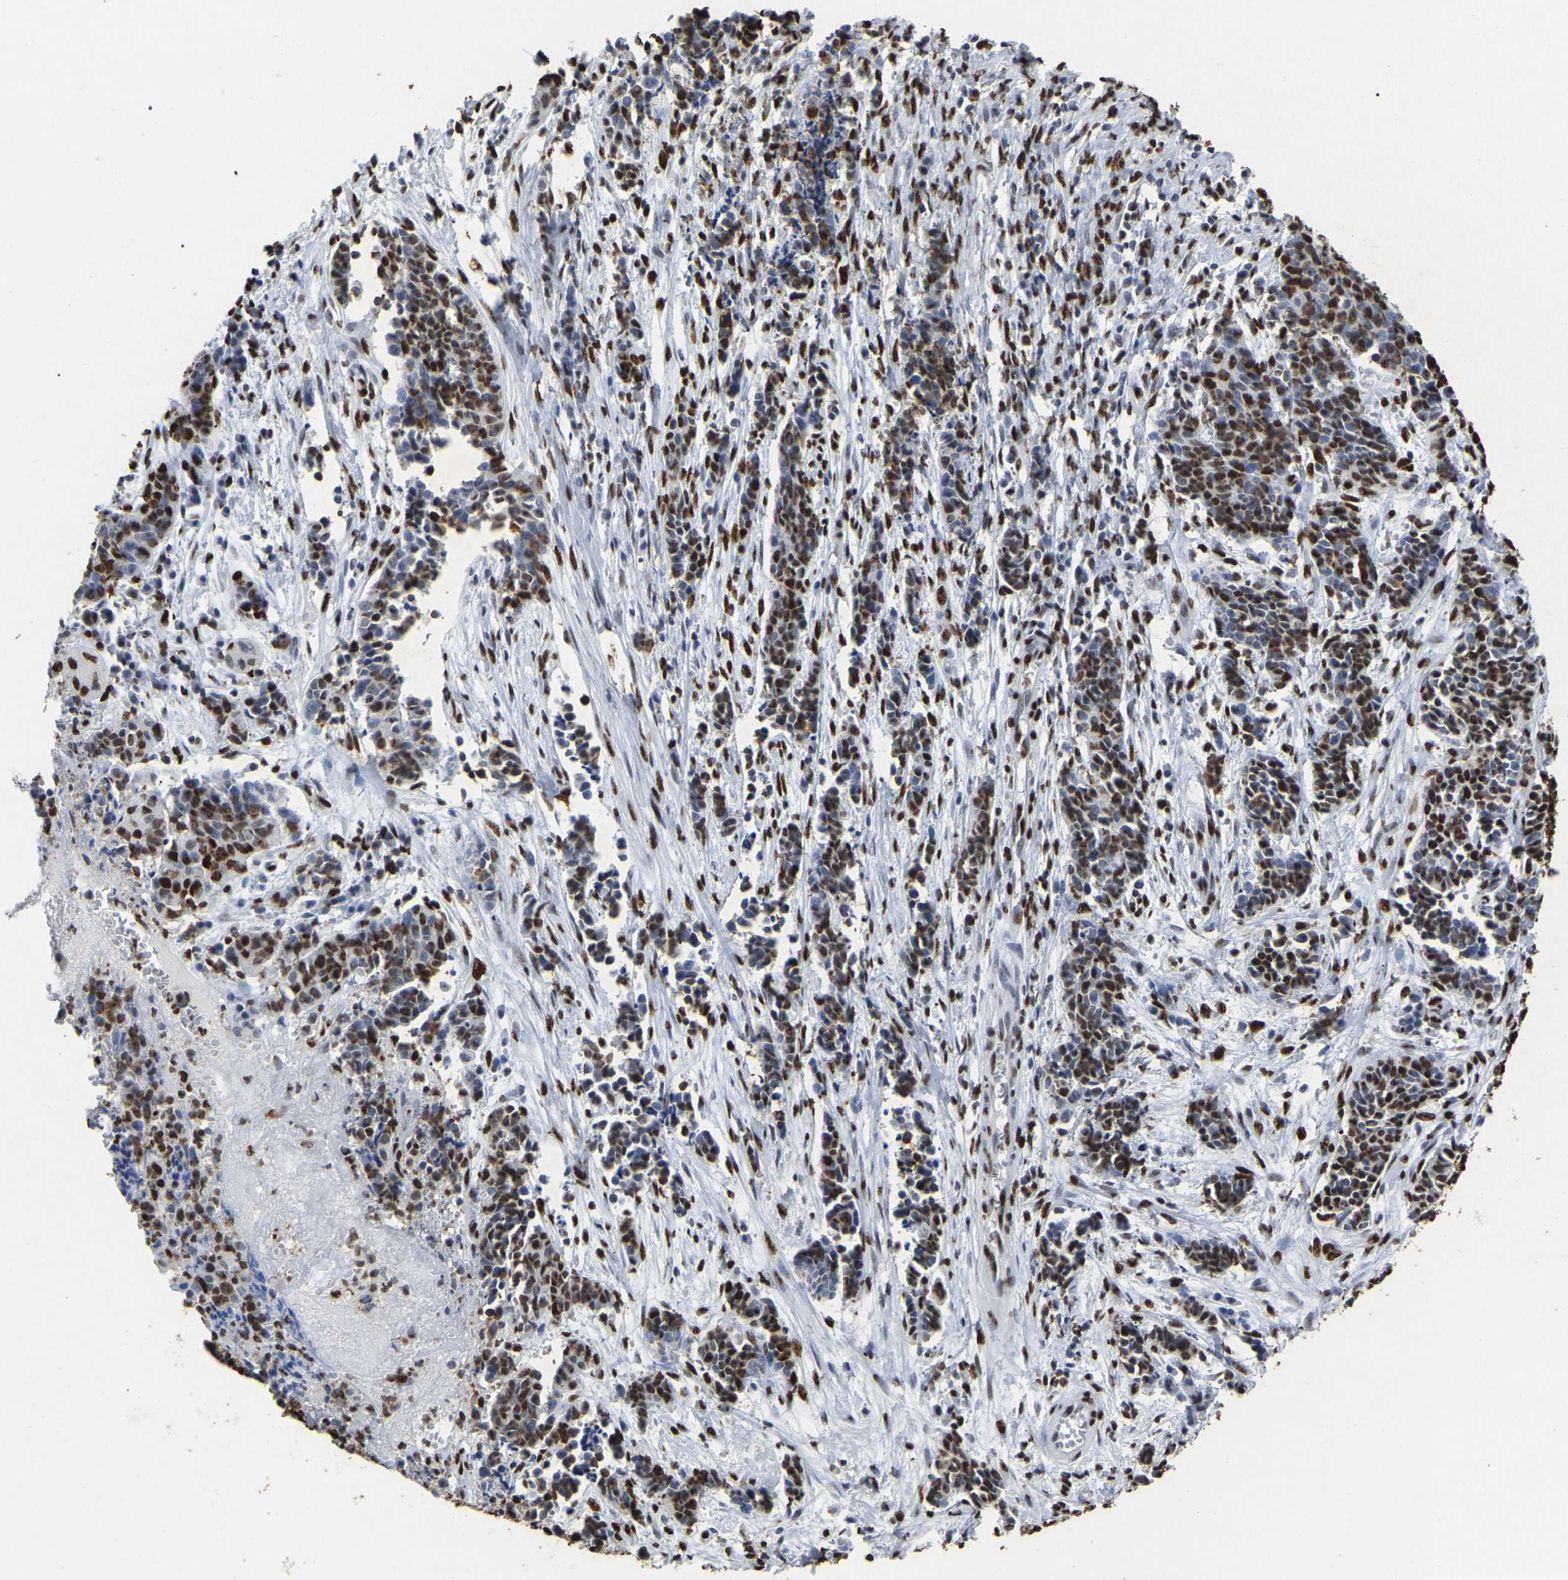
{"staining": {"intensity": "strong", "quantity": "25%-75%", "location": "nuclear"}, "tissue": "cervical cancer", "cell_type": "Tumor cells", "image_type": "cancer", "snomed": [{"axis": "morphology", "description": "Squamous cell carcinoma, NOS"}, {"axis": "topography", "description": "Cervix"}], "caption": "Strong nuclear staining for a protein is appreciated in approximately 25%-75% of tumor cells of cervical cancer using immunohistochemistry (IHC).", "gene": "RBL2", "patient": {"sex": "female", "age": 35}}